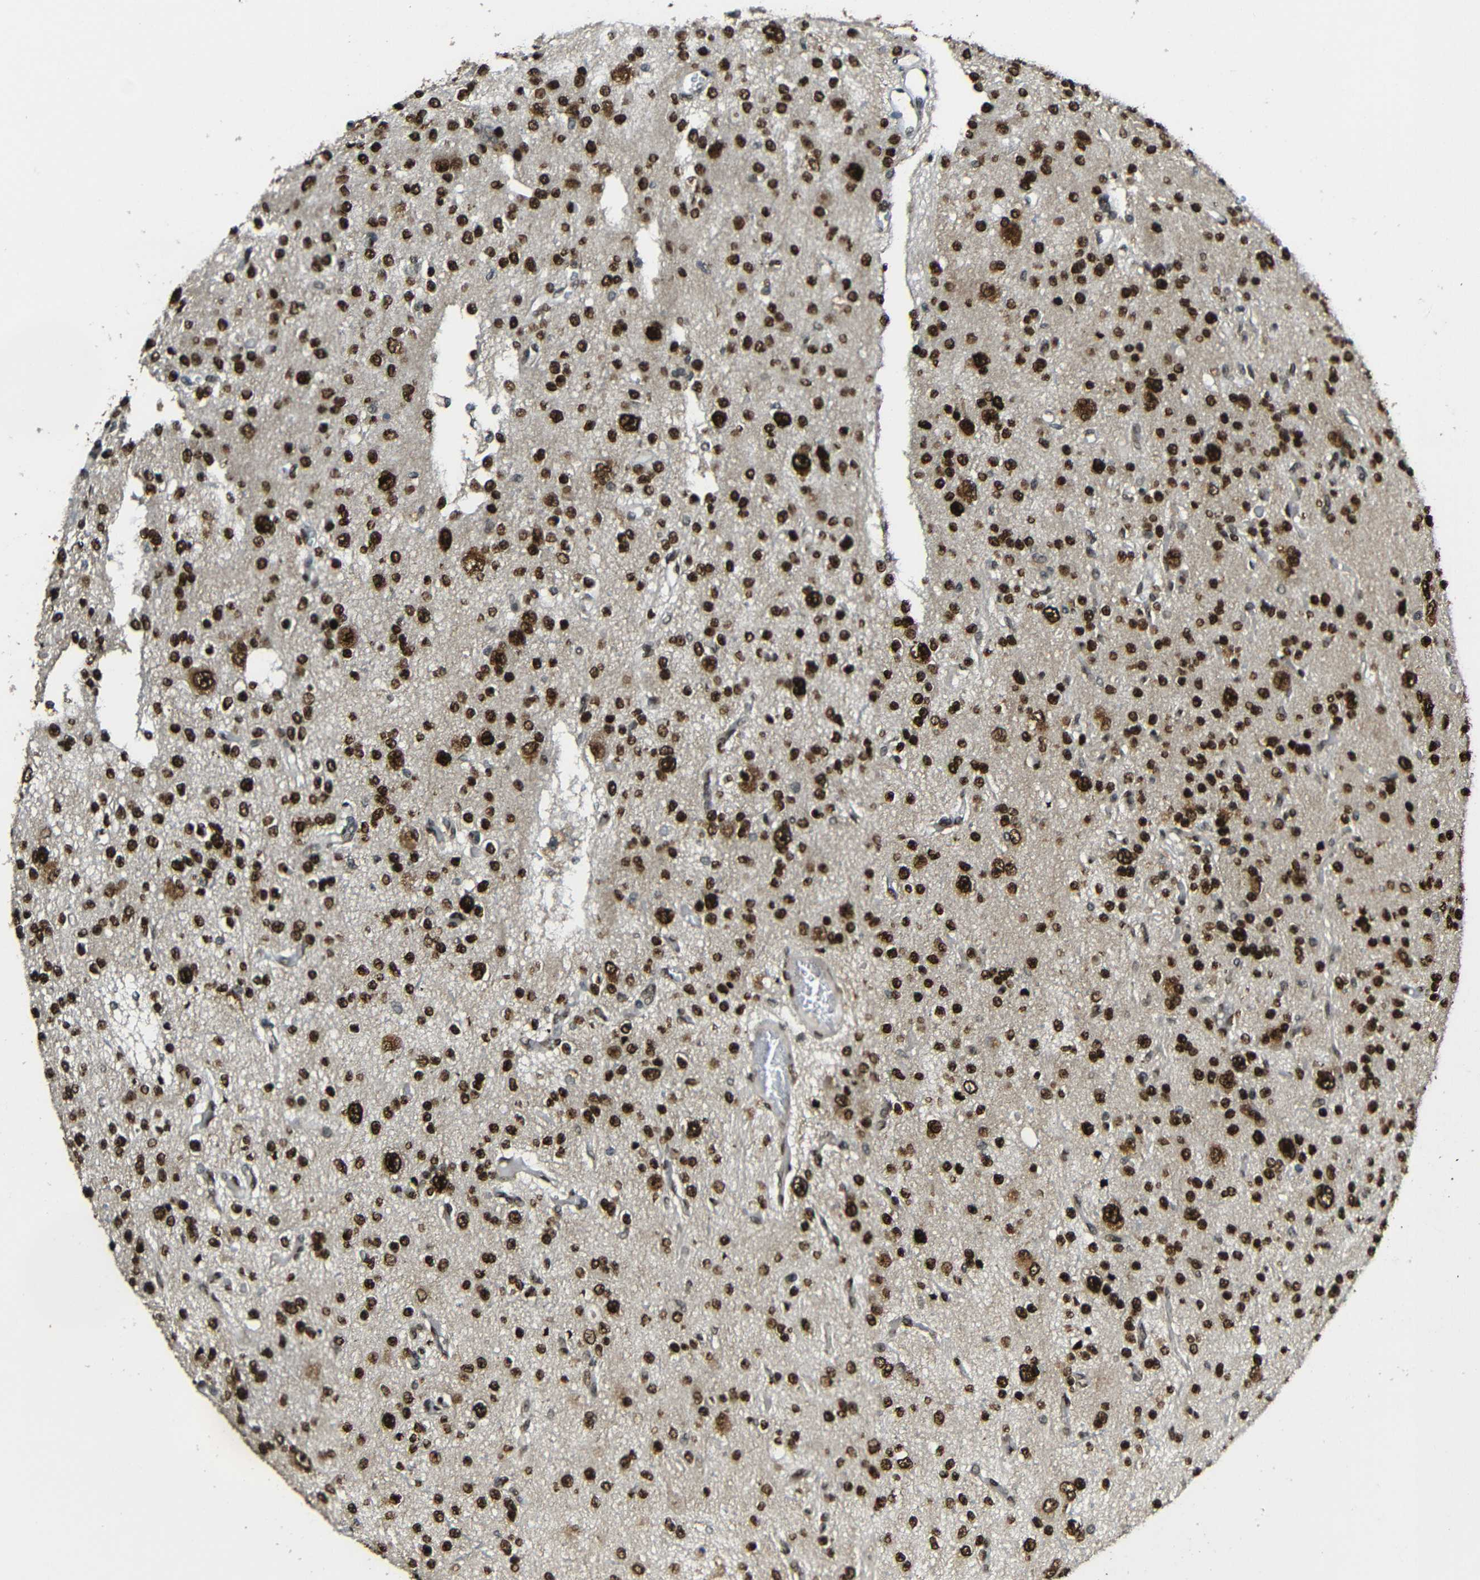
{"staining": {"intensity": "strong", "quantity": ">75%", "location": "cytoplasmic/membranous,nuclear"}, "tissue": "glioma", "cell_type": "Tumor cells", "image_type": "cancer", "snomed": [{"axis": "morphology", "description": "Glioma, malignant, Low grade"}, {"axis": "topography", "description": "Brain"}], "caption": "Approximately >75% of tumor cells in glioma show strong cytoplasmic/membranous and nuclear protein staining as visualized by brown immunohistochemical staining.", "gene": "PSIP1", "patient": {"sex": "male", "age": 38}}